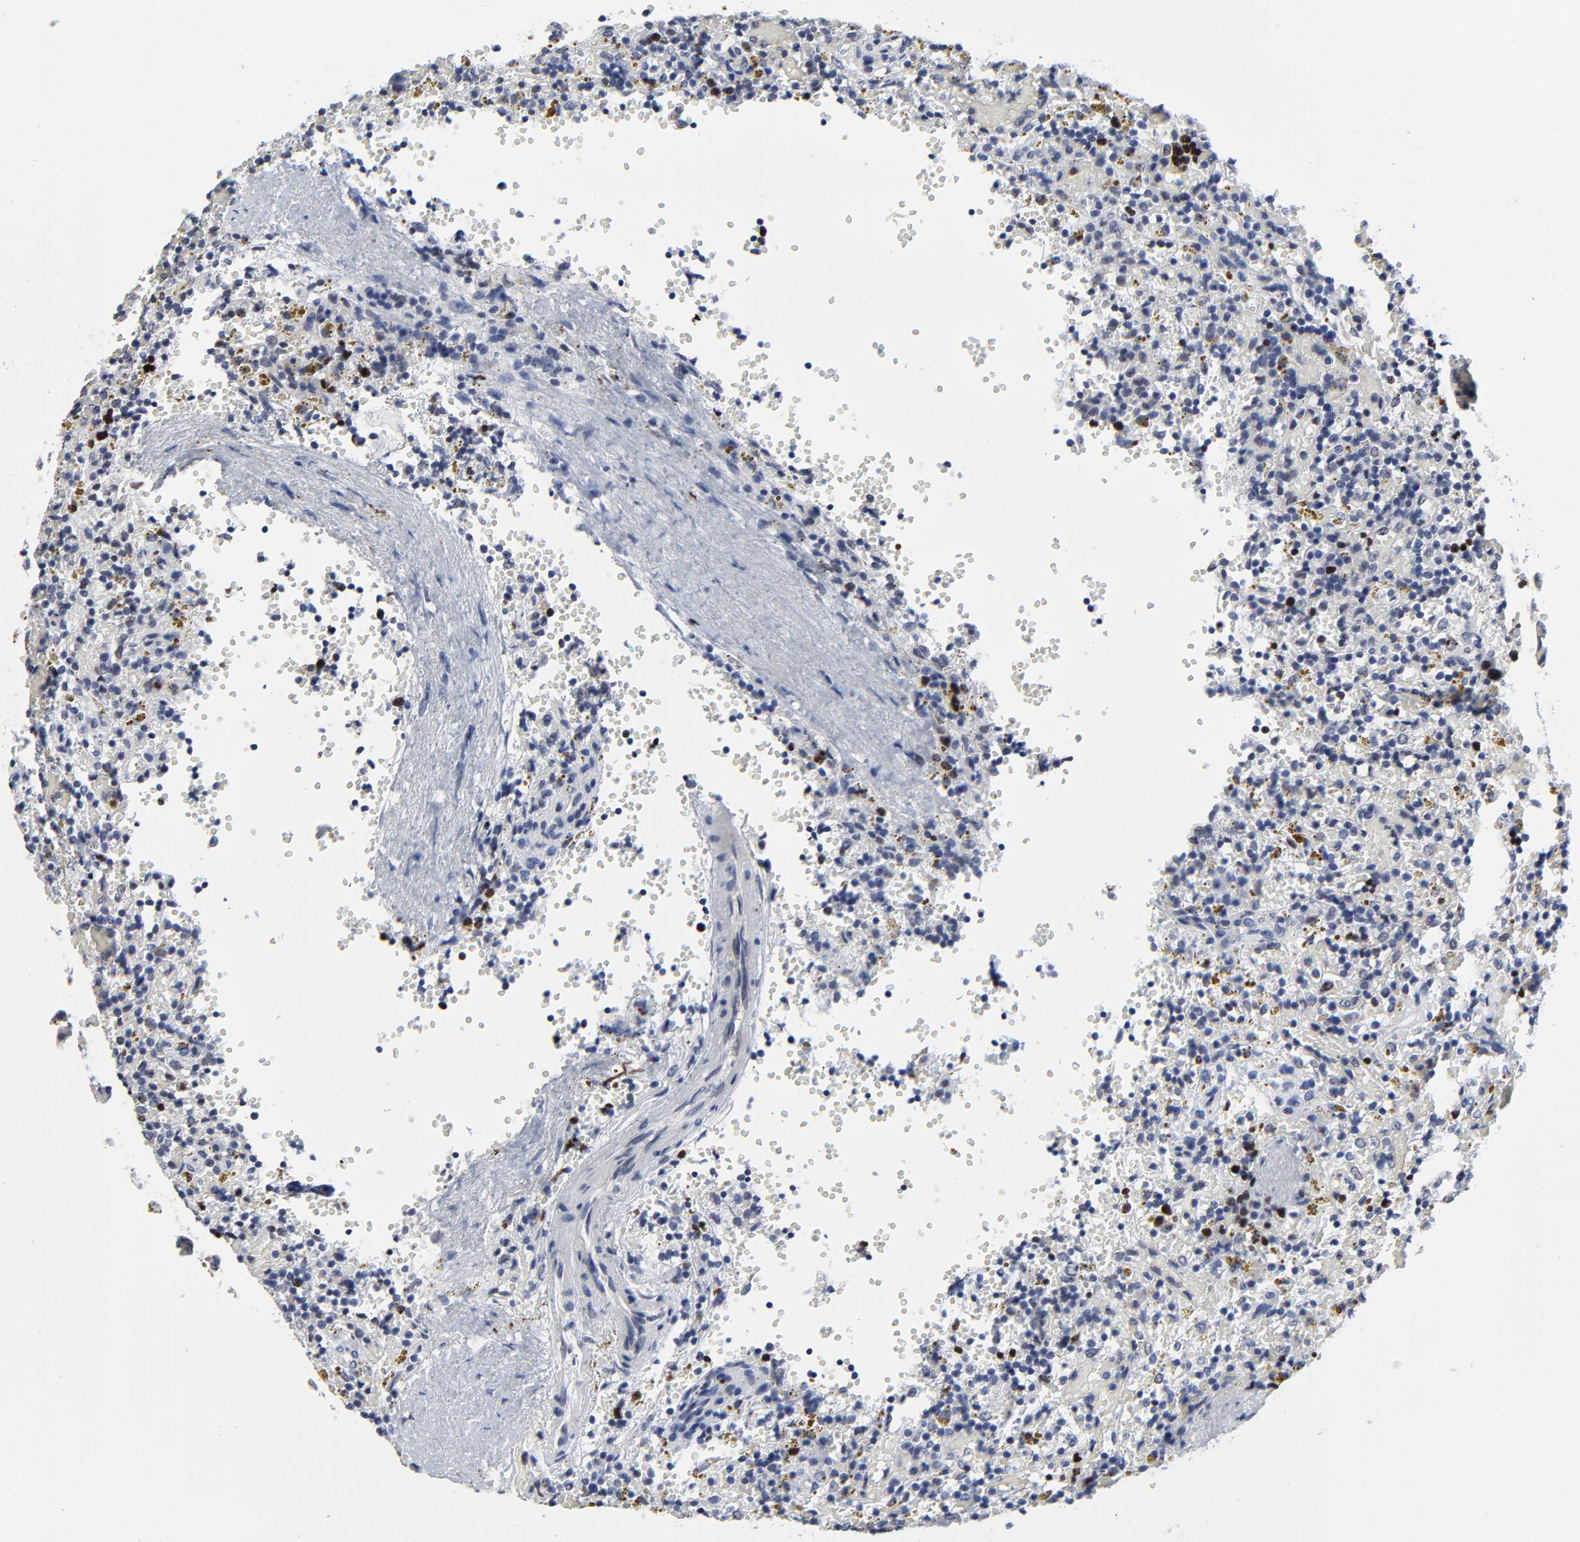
{"staining": {"intensity": "moderate", "quantity": "<25%", "location": "nuclear"}, "tissue": "lymphoma", "cell_type": "Tumor cells", "image_type": "cancer", "snomed": [{"axis": "morphology", "description": "Malignant lymphoma, non-Hodgkin's type, Low grade"}, {"axis": "topography", "description": "Spleen"}], "caption": "Low-grade malignant lymphoma, non-Hodgkin's type tissue exhibits moderate nuclear staining in about <25% of tumor cells The protein of interest is shown in brown color, while the nuclei are stained blue.", "gene": "ZNF589", "patient": {"sex": "female", "age": 65}}